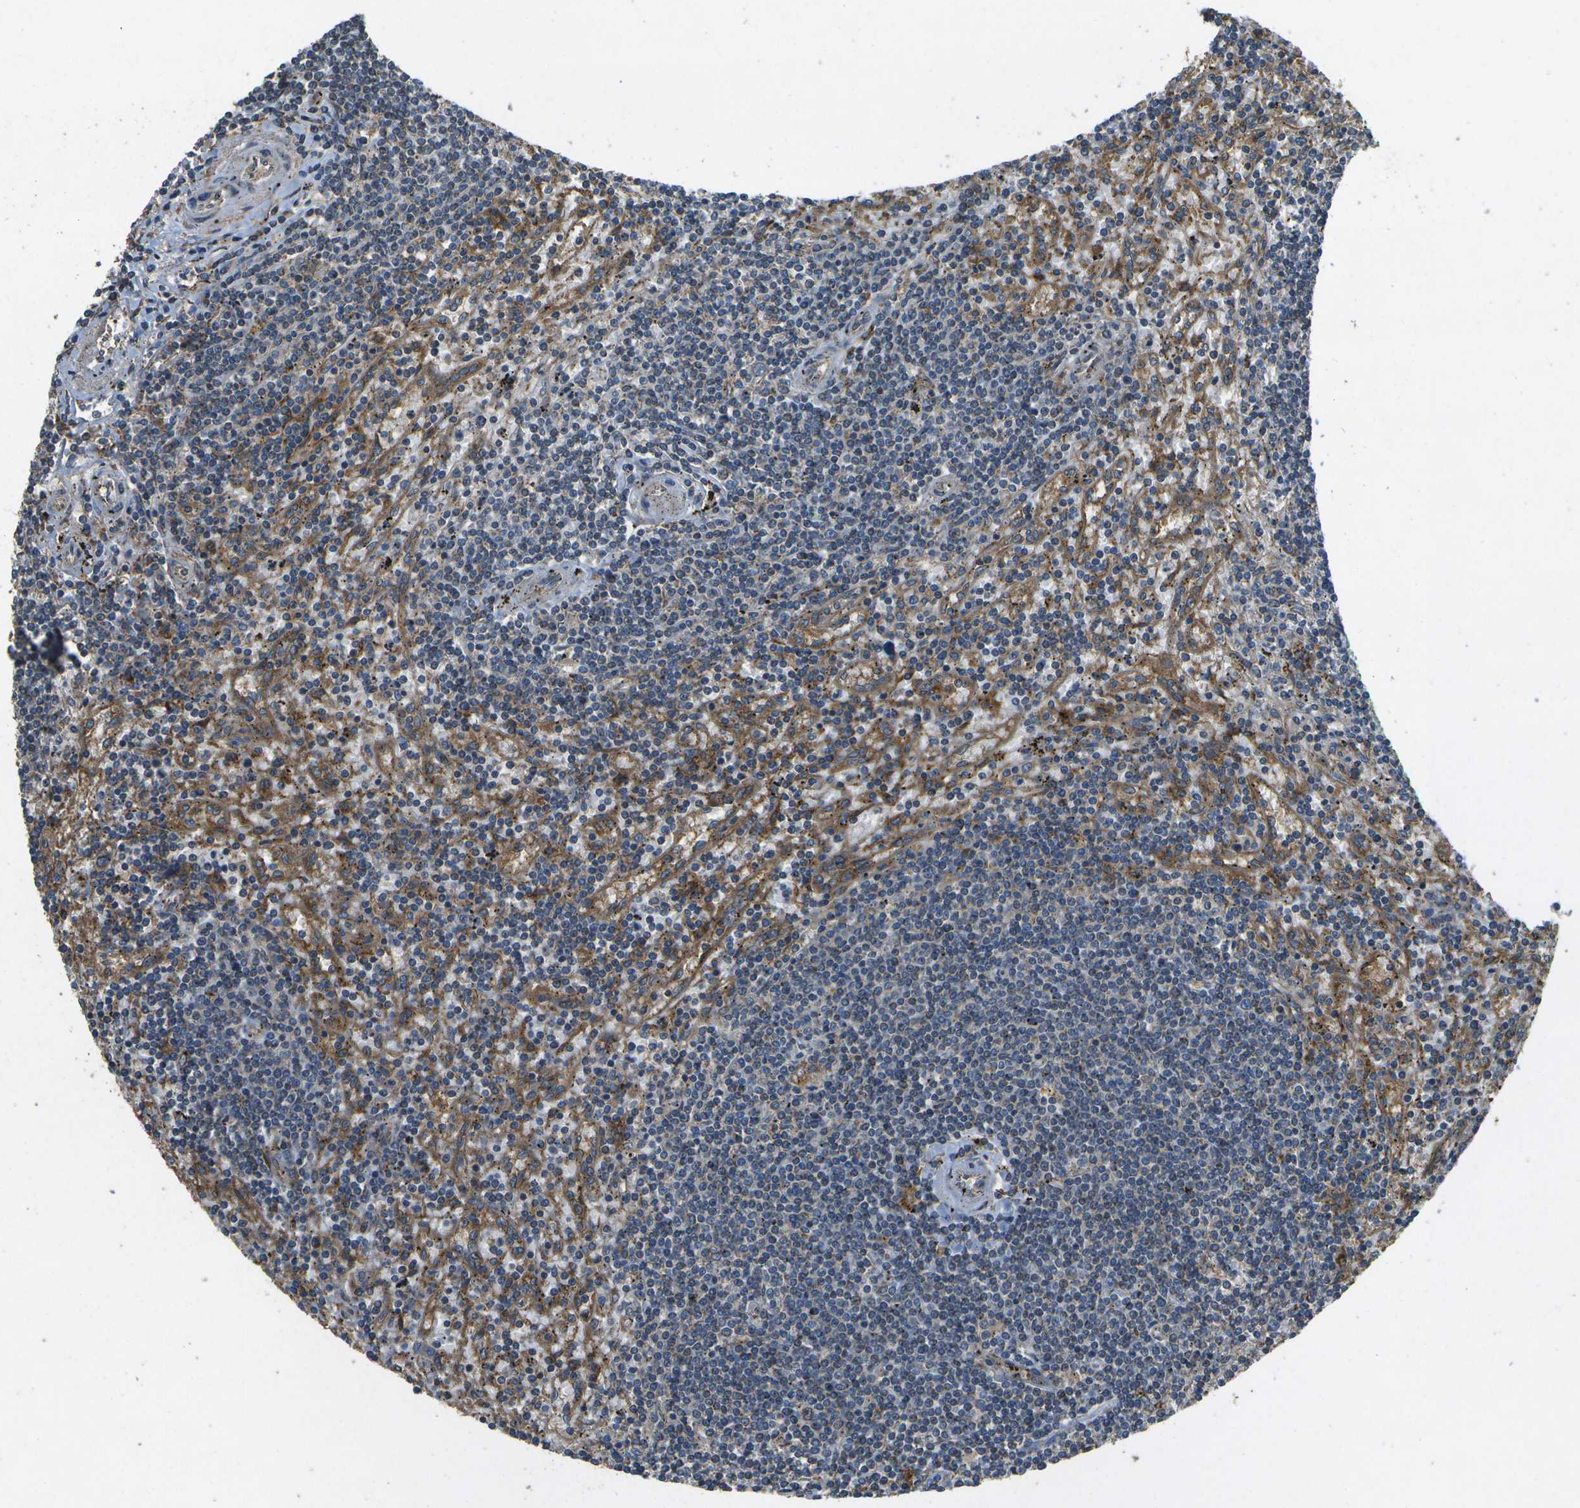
{"staining": {"intensity": "weak", "quantity": "25%-75%", "location": "cytoplasmic/membranous"}, "tissue": "lymphoma", "cell_type": "Tumor cells", "image_type": "cancer", "snomed": [{"axis": "morphology", "description": "Malignant lymphoma, non-Hodgkin's type, Low grade"}, {"axis": "topography", "description": "Spleen"}], "caption": "This micrograph reveals low-grade malignant lymphoma, non-Hodgkin's type stained with IHC to label a protein in brown. The cytoplasmic/membranous of tumor cells show weak positivity for the protein. Nuclei are counter-stained blue.", "gene": "HFE", "patient": {"sex": "male", "age": 76}}